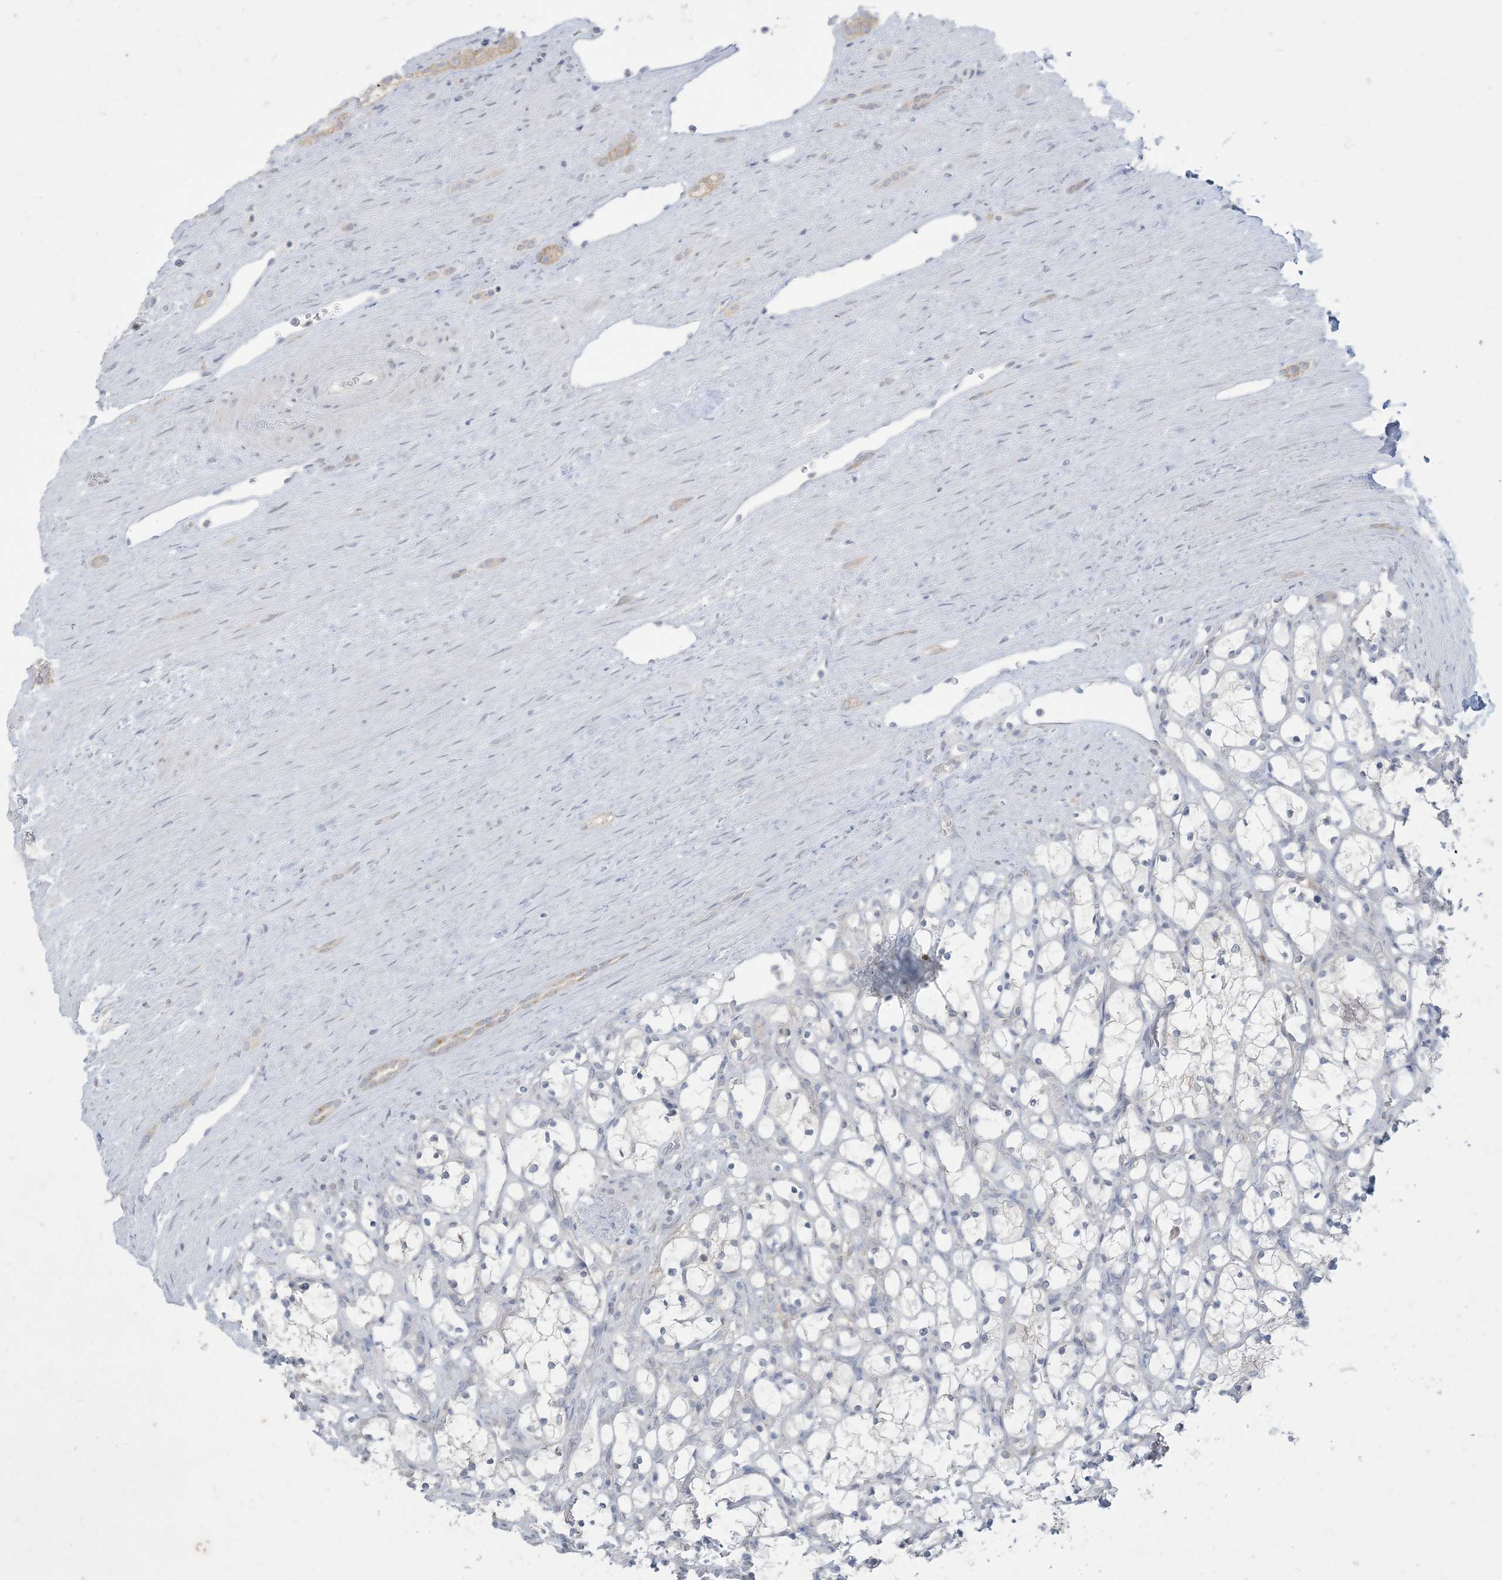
{"staining": {"intensity": "negative", "quantity": "none", "location": "none"}, "tissue": "renal cancer", "cell_type": "Tumor cells", "image_type": "cancer", "snomed": [{"axis": "morphology", "description": "Adenocarcinoma, NOS"}, {"axis": "topography", "description": "Kidney"}], "caption": "The histopathology image exhibits no staining of tumor cells in renal adenocarcinoma.", "gene": "KIF3A", "patient": {"sex": "female", "age": 69}}